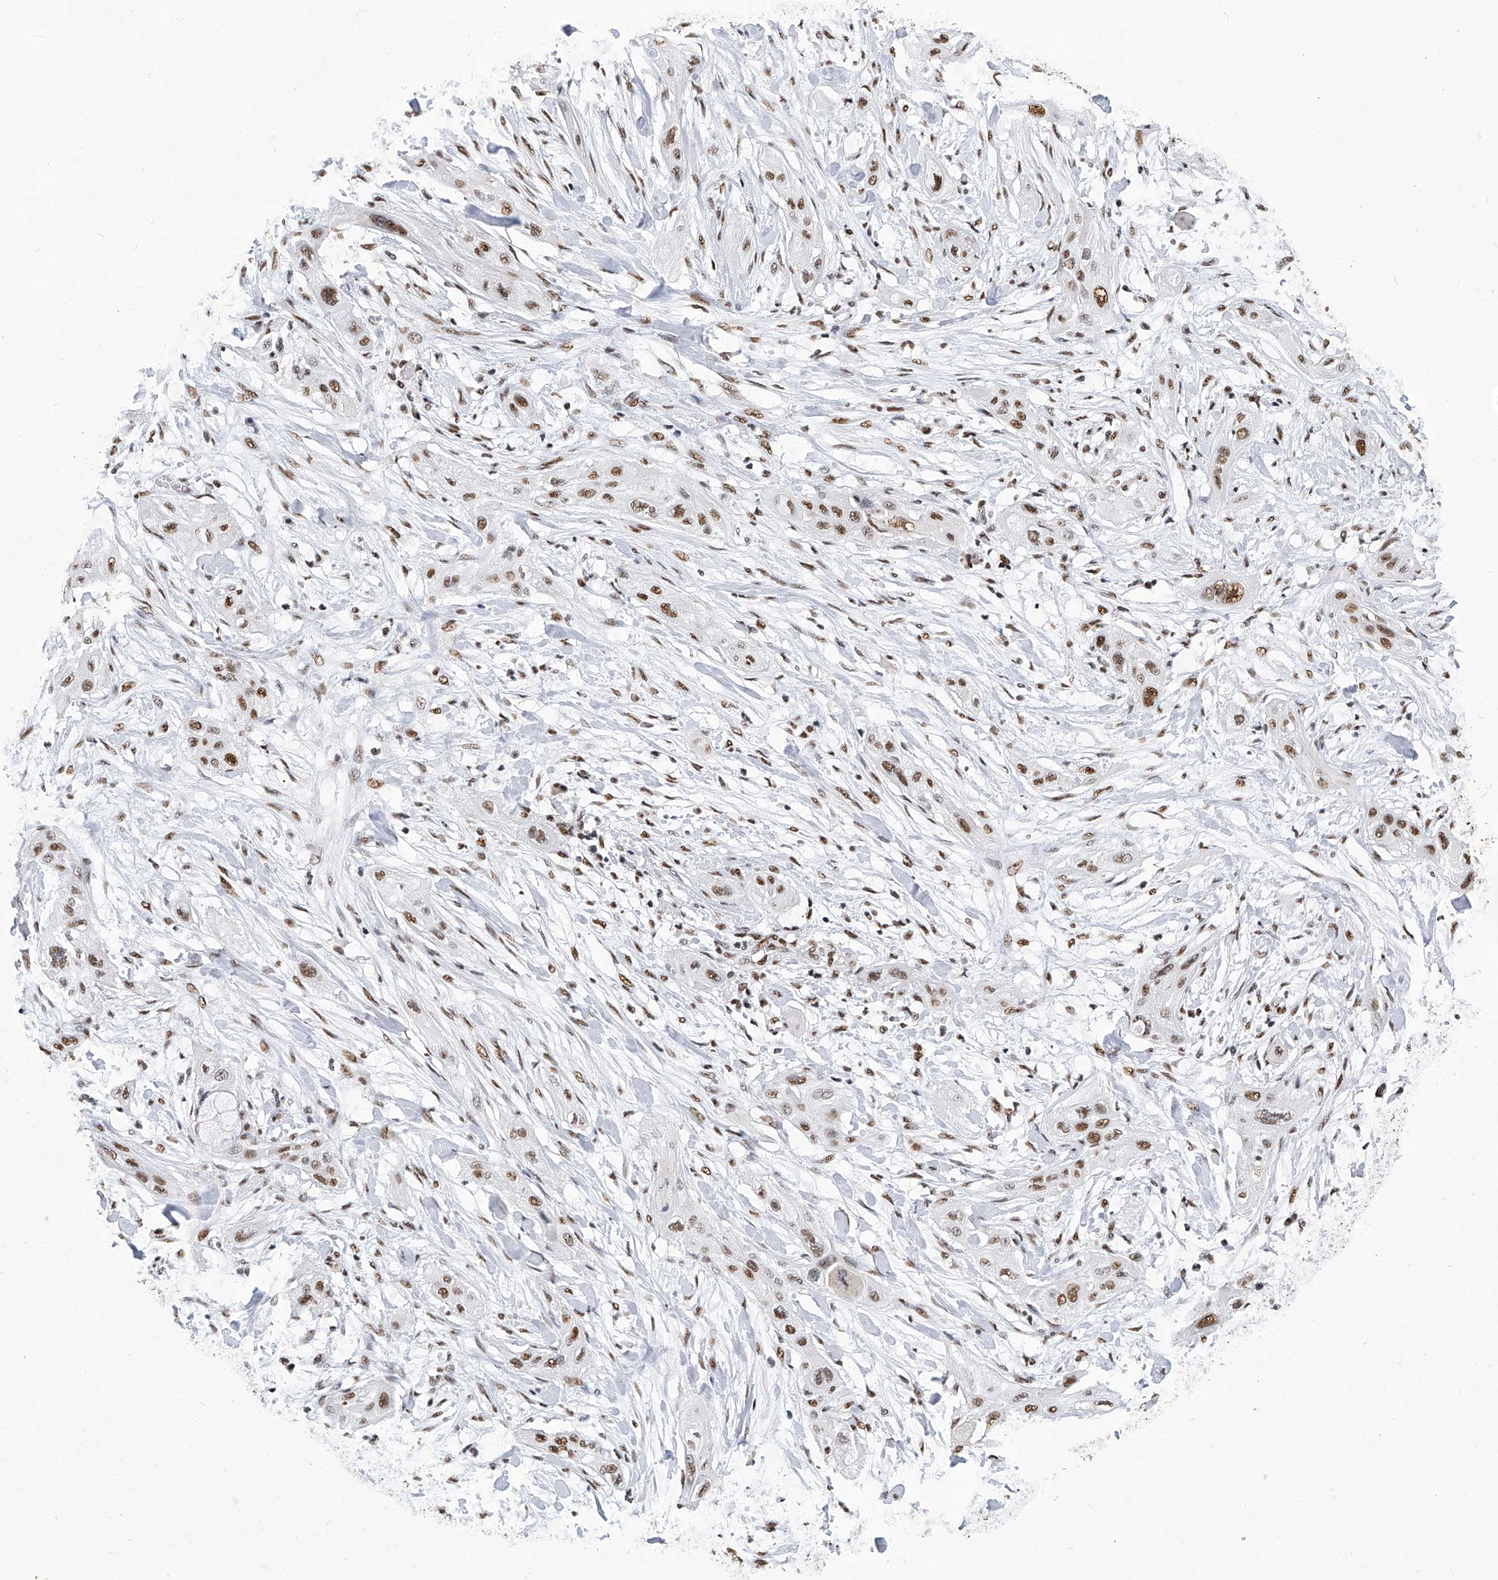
{"staining": {"intensity": "moderate", "quantity": ">75%", "location": "nuclear"}, "tissue": "lung cancer", "cell_type": "Tumor cells", "image_type": "cancer", "snomed": [{"axis": "morphology", "description": "Squamous cell carcinoma, NOS"}, {"axis": "topography", "description": "Lung"}], "caption": "Lung squamous cell carcinoma stained for a protein (brown) shows moderate nuclear positive positivity in approximately >75% of tumor cells.", "gene": "HBP1", "patient": {"sex": "female", "age": 47}}